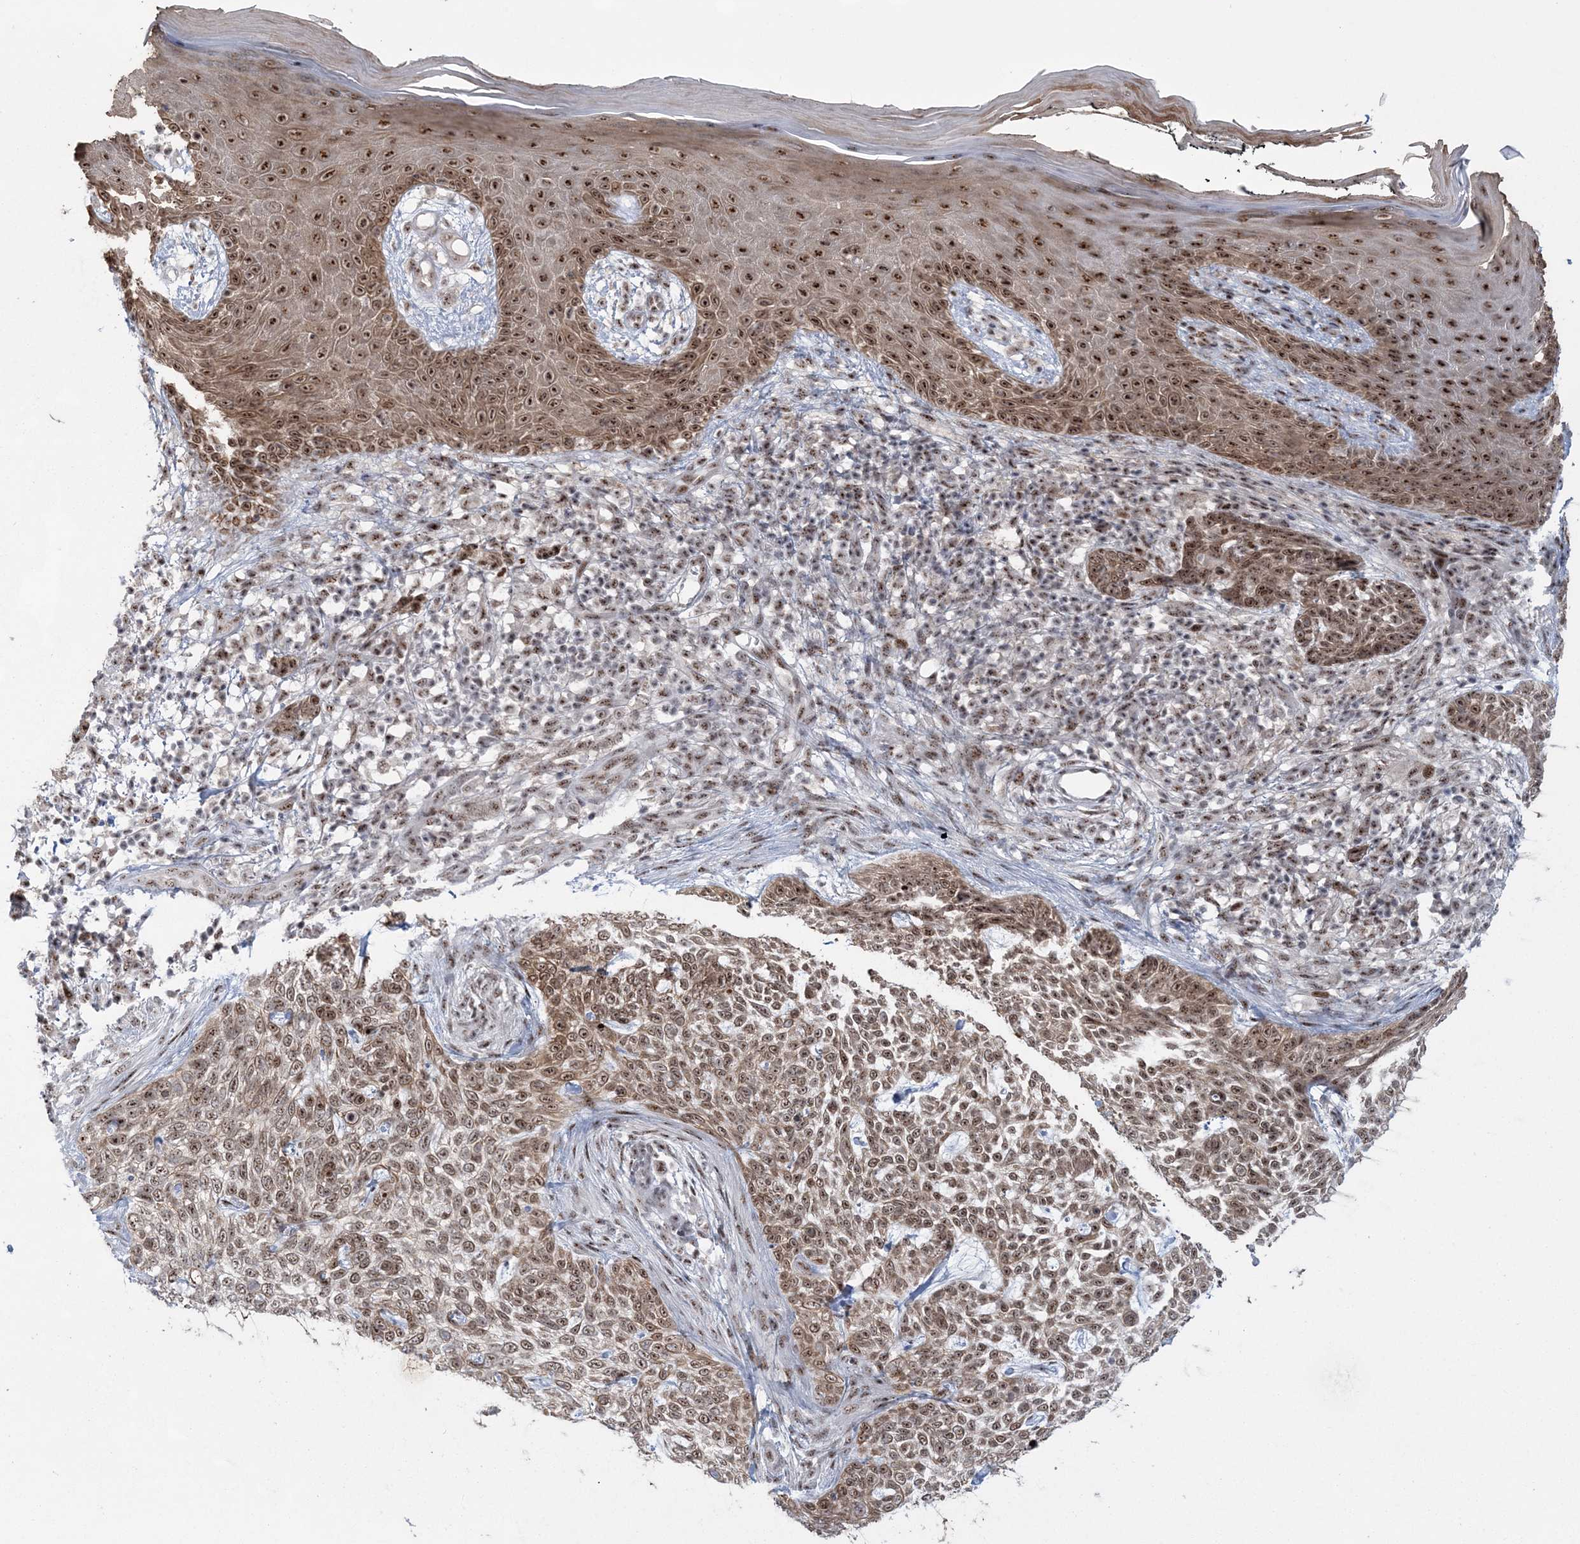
{"staining": {"intensity": "moderate", "quantity": ">75%", "location": "cytoplasmic/membranous,nuclear"}, "tissue": "skin cancer", "cell_type": "Tumor cells", "image_type": "cancer", "snomed": [{"axis": "morphology", "description": "Basal cell carcinoma"}, {"axis": "topography", "description": "Skin"}], "caption": "IHC histopathology image of neoplastic tissue: human skin cancer stained using immunohistochemistry reveals medium levels of moderate protein expression localized specifically in the cytoplasmic/membranous and nuclear of tumor cells, appearing as a cytoplasmic/membranous and nuclear brown color.", "gene": "KDM6B", "patient": {"sex": "female", "age": 64}}